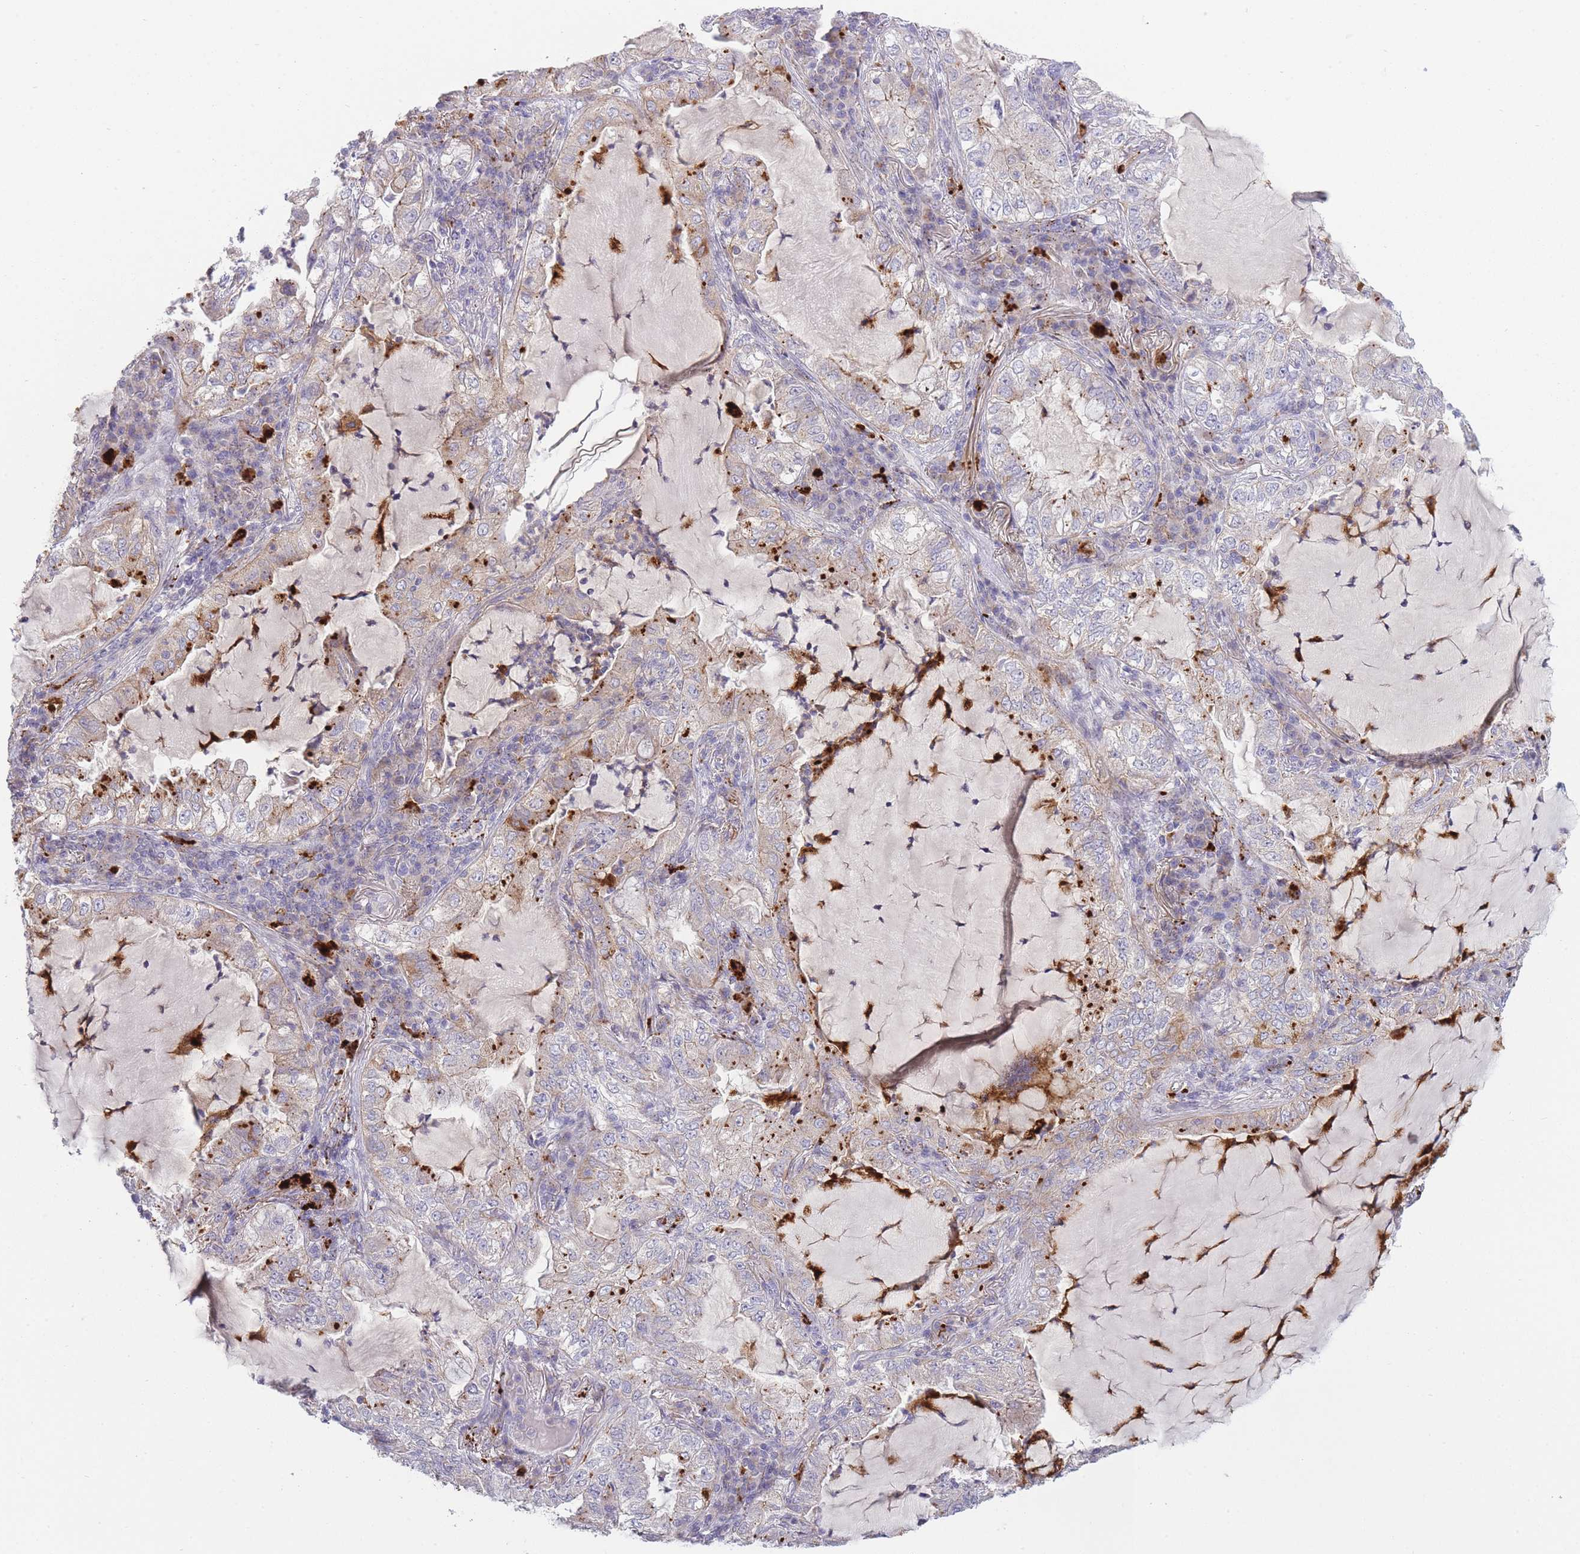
{"staining": {"intensity": "negative", "quantity": "none", "location": "none"}, "tissue": "lung cancer", "cell_type": "Tumor cells", "image_type": "cancer", "snomed": [{"axis": "morphology", "description": "Adenocarcinoma, NOS"}, {"axis": "topography", "description": "Lung"}], "caption": "Immunohistochemical staining of adenocarcinoma (lung) exhibits no significant expression in tumor cells.", "gene": "TRIM61", "patient": {"sex": "female", "age": 73}}